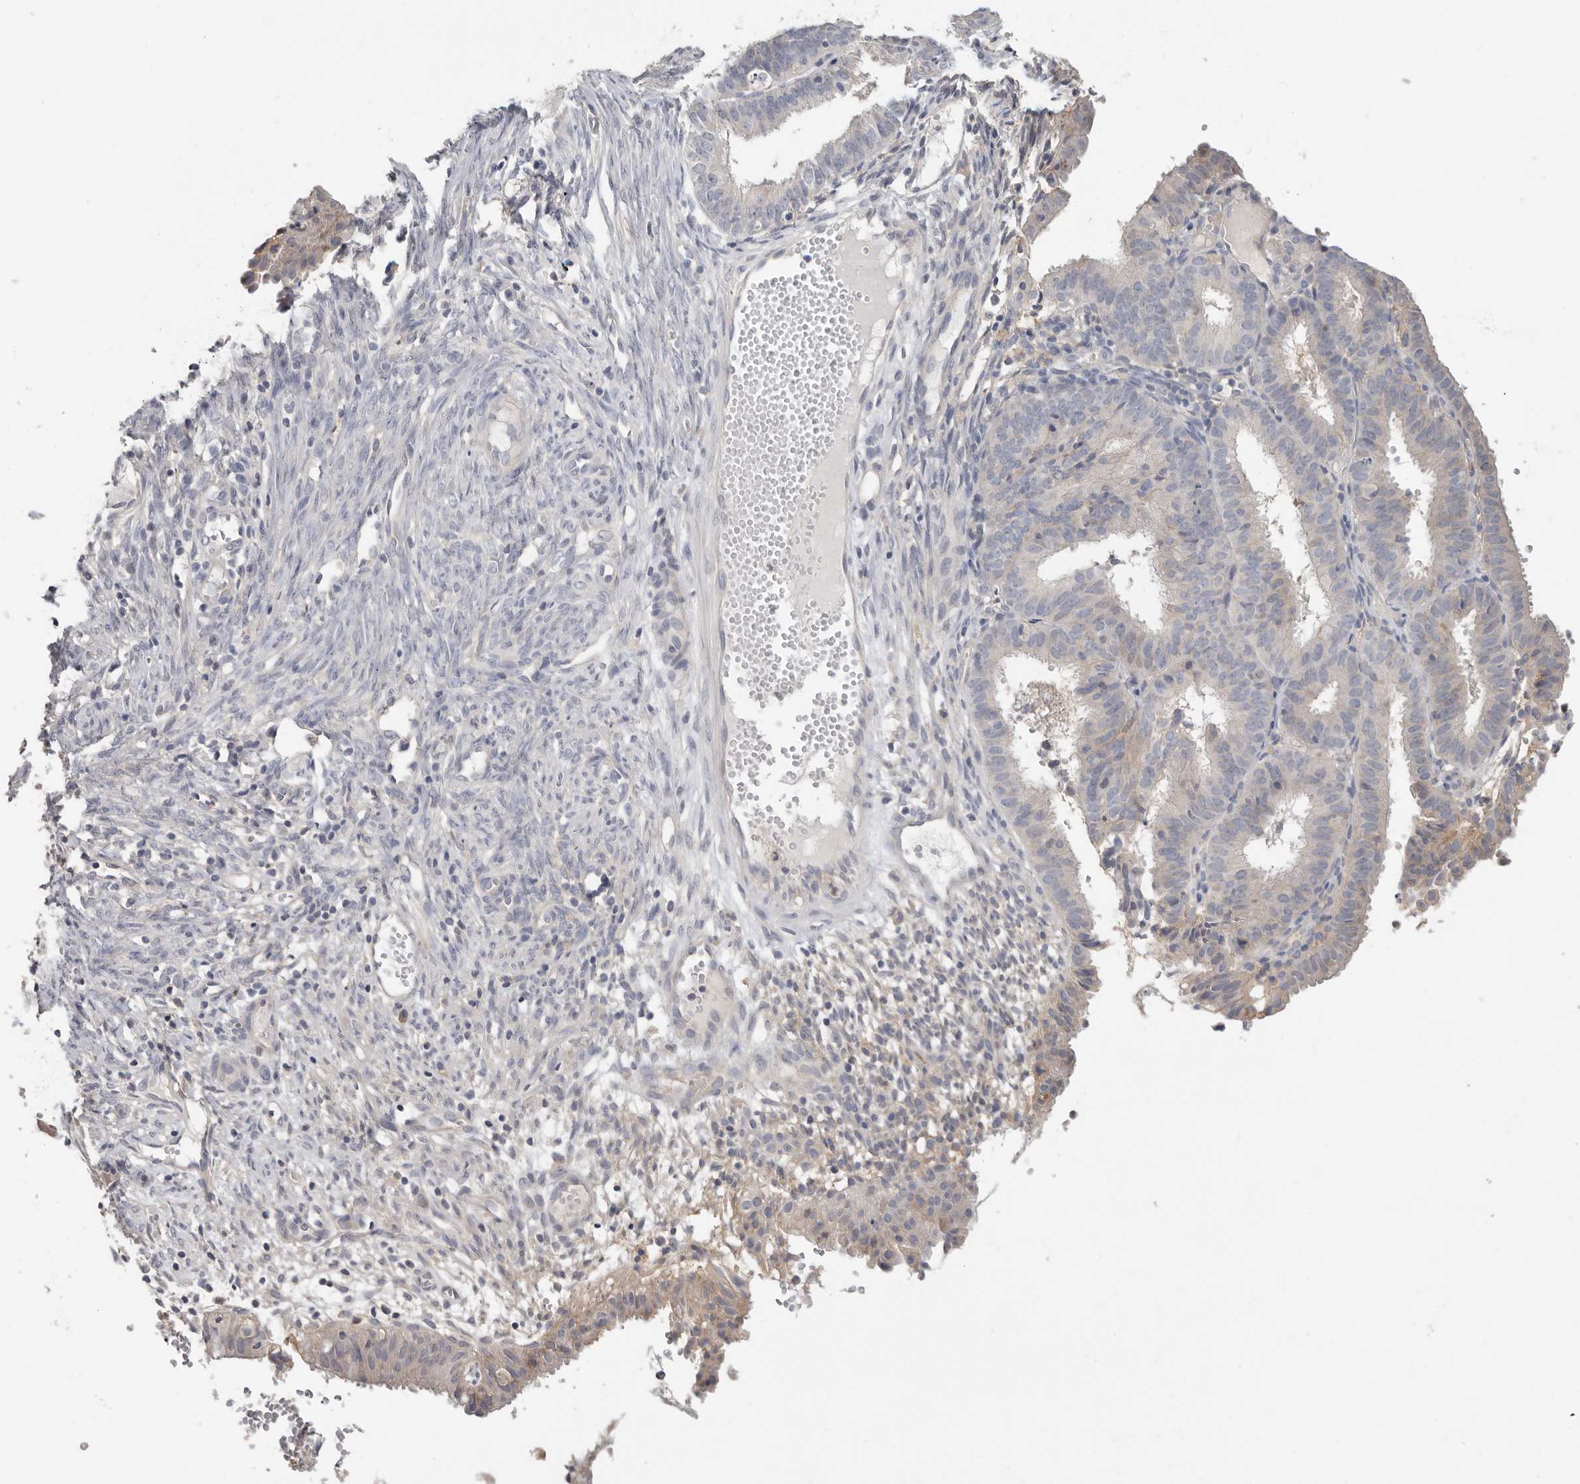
{"staining": {"intensity": "weak", "quantity": "<25%", "location": "cytoplasmic/membranous"}, "tissue": "endometrial cancer", "cell_type": "Tumor cells", "image_type": "cancer", "snomed": [{"axis": "morphology", "description": "Adenocarcinoma, NOS"}, {"axis": "topography", "description": "Endometrium"}], "caption": "Tumor cells are negative for protein expression in human endometrial adenocarcinoma.", "gene": "WDTC1", "patient": {"sex": "female", "age": 51}}